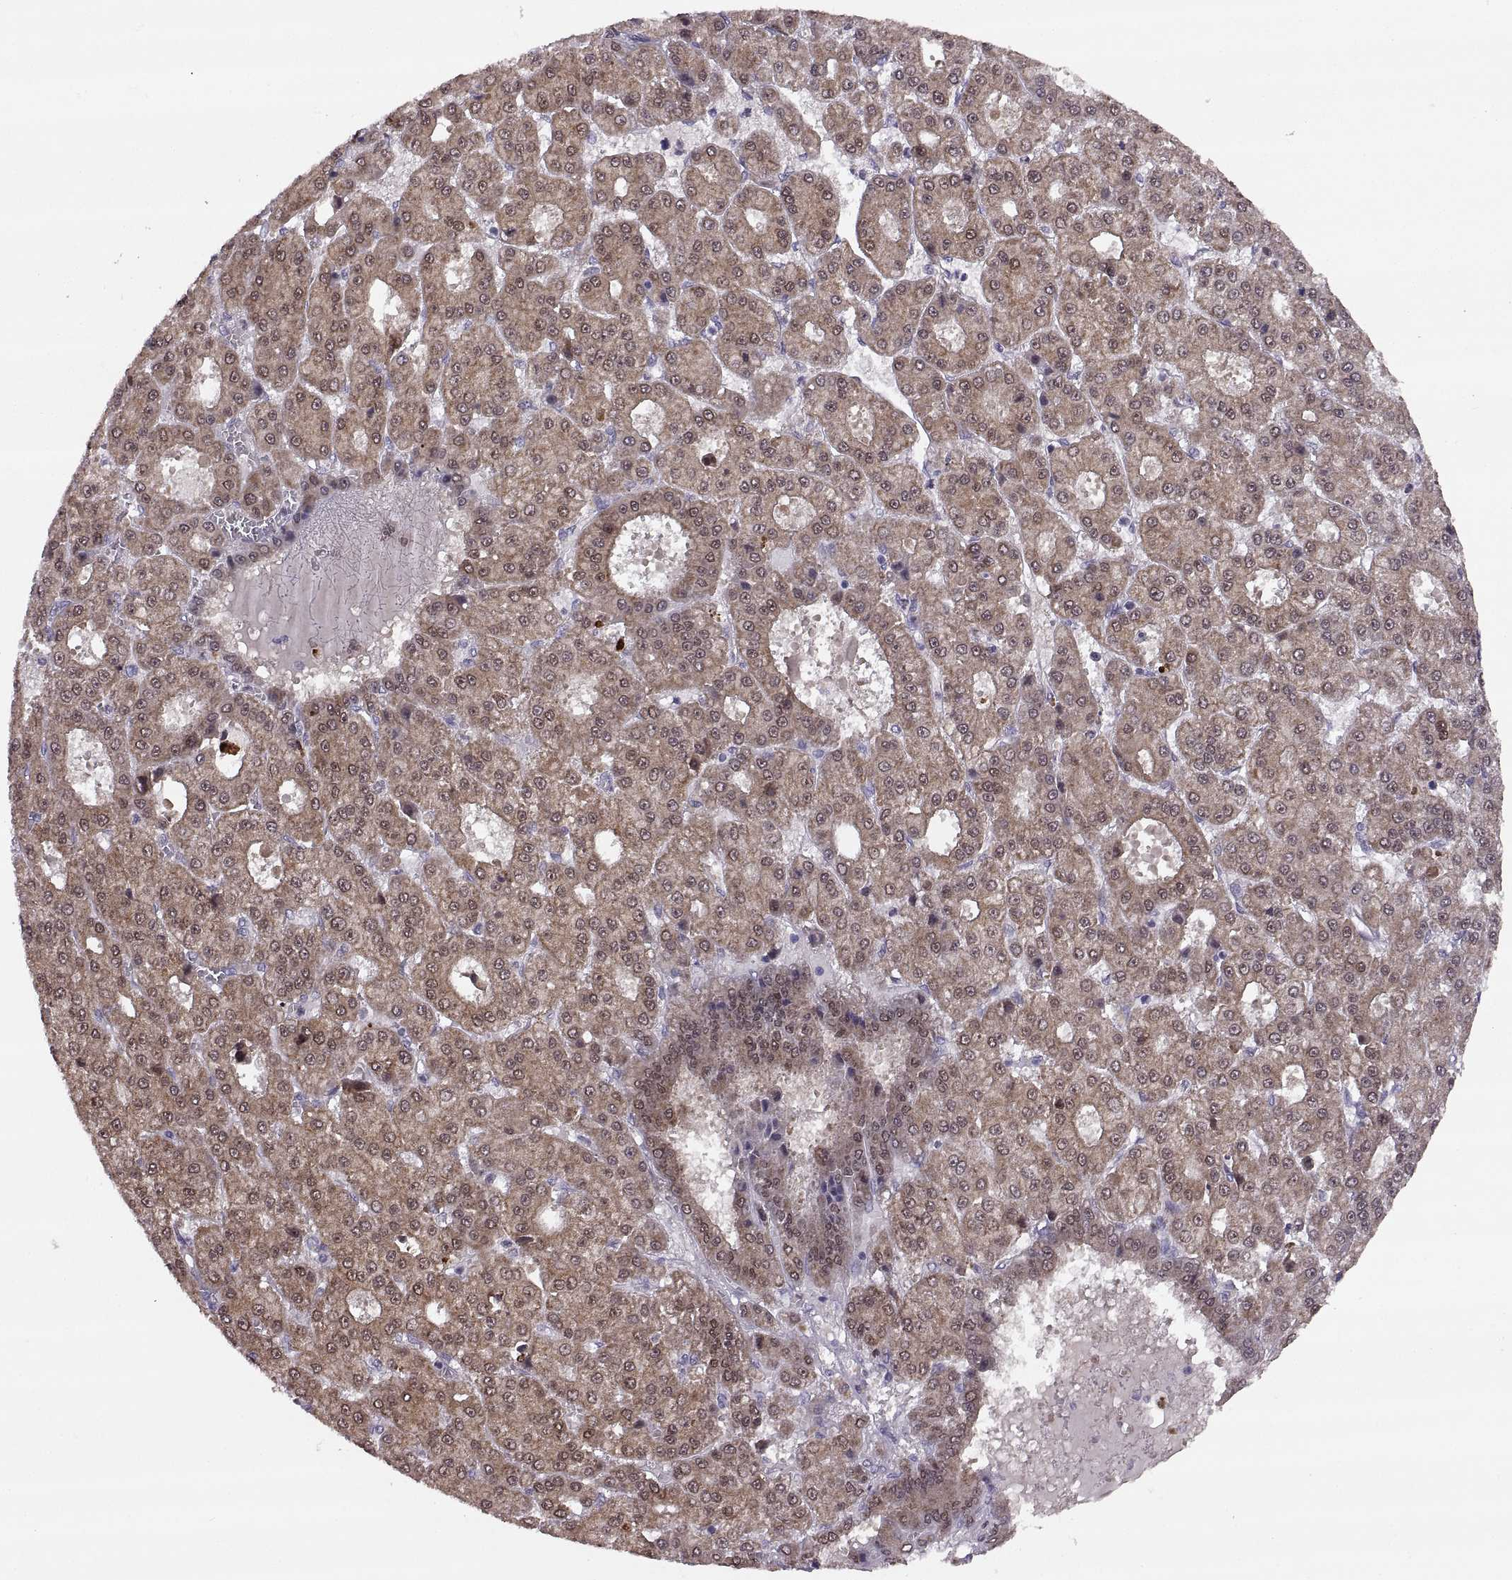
{"staining": {"intensity": "moderate", "quantity": ">75%", "location": "cytoplasmic/membranous"}, "tissue": "liver cancer", "cell_type": "Tumor cells", "image_type": "cancer", "snomed": [{"axis": "morphology", "description": "Carcinoma, Hepatocellular, NOS"}, {"axis": "topography", "description": "Liver"}], "caption": "Immunohistochemistry staining of liver cancer (hepatocellular carcinoma), which exhibits medium levels of moderate cytoplasmic/membranous expression in approximately >75% of tumor cells indicating moderate cytoplasmic/membranous protein staining. The staining was performed using DAB (3,3'-diaminobenzidine) (brown) for protein detection and nuclei were counterstained in hematoxylin (blue).", "gene": "ADH6", "patient": {"sex": "male", "age": 70}}